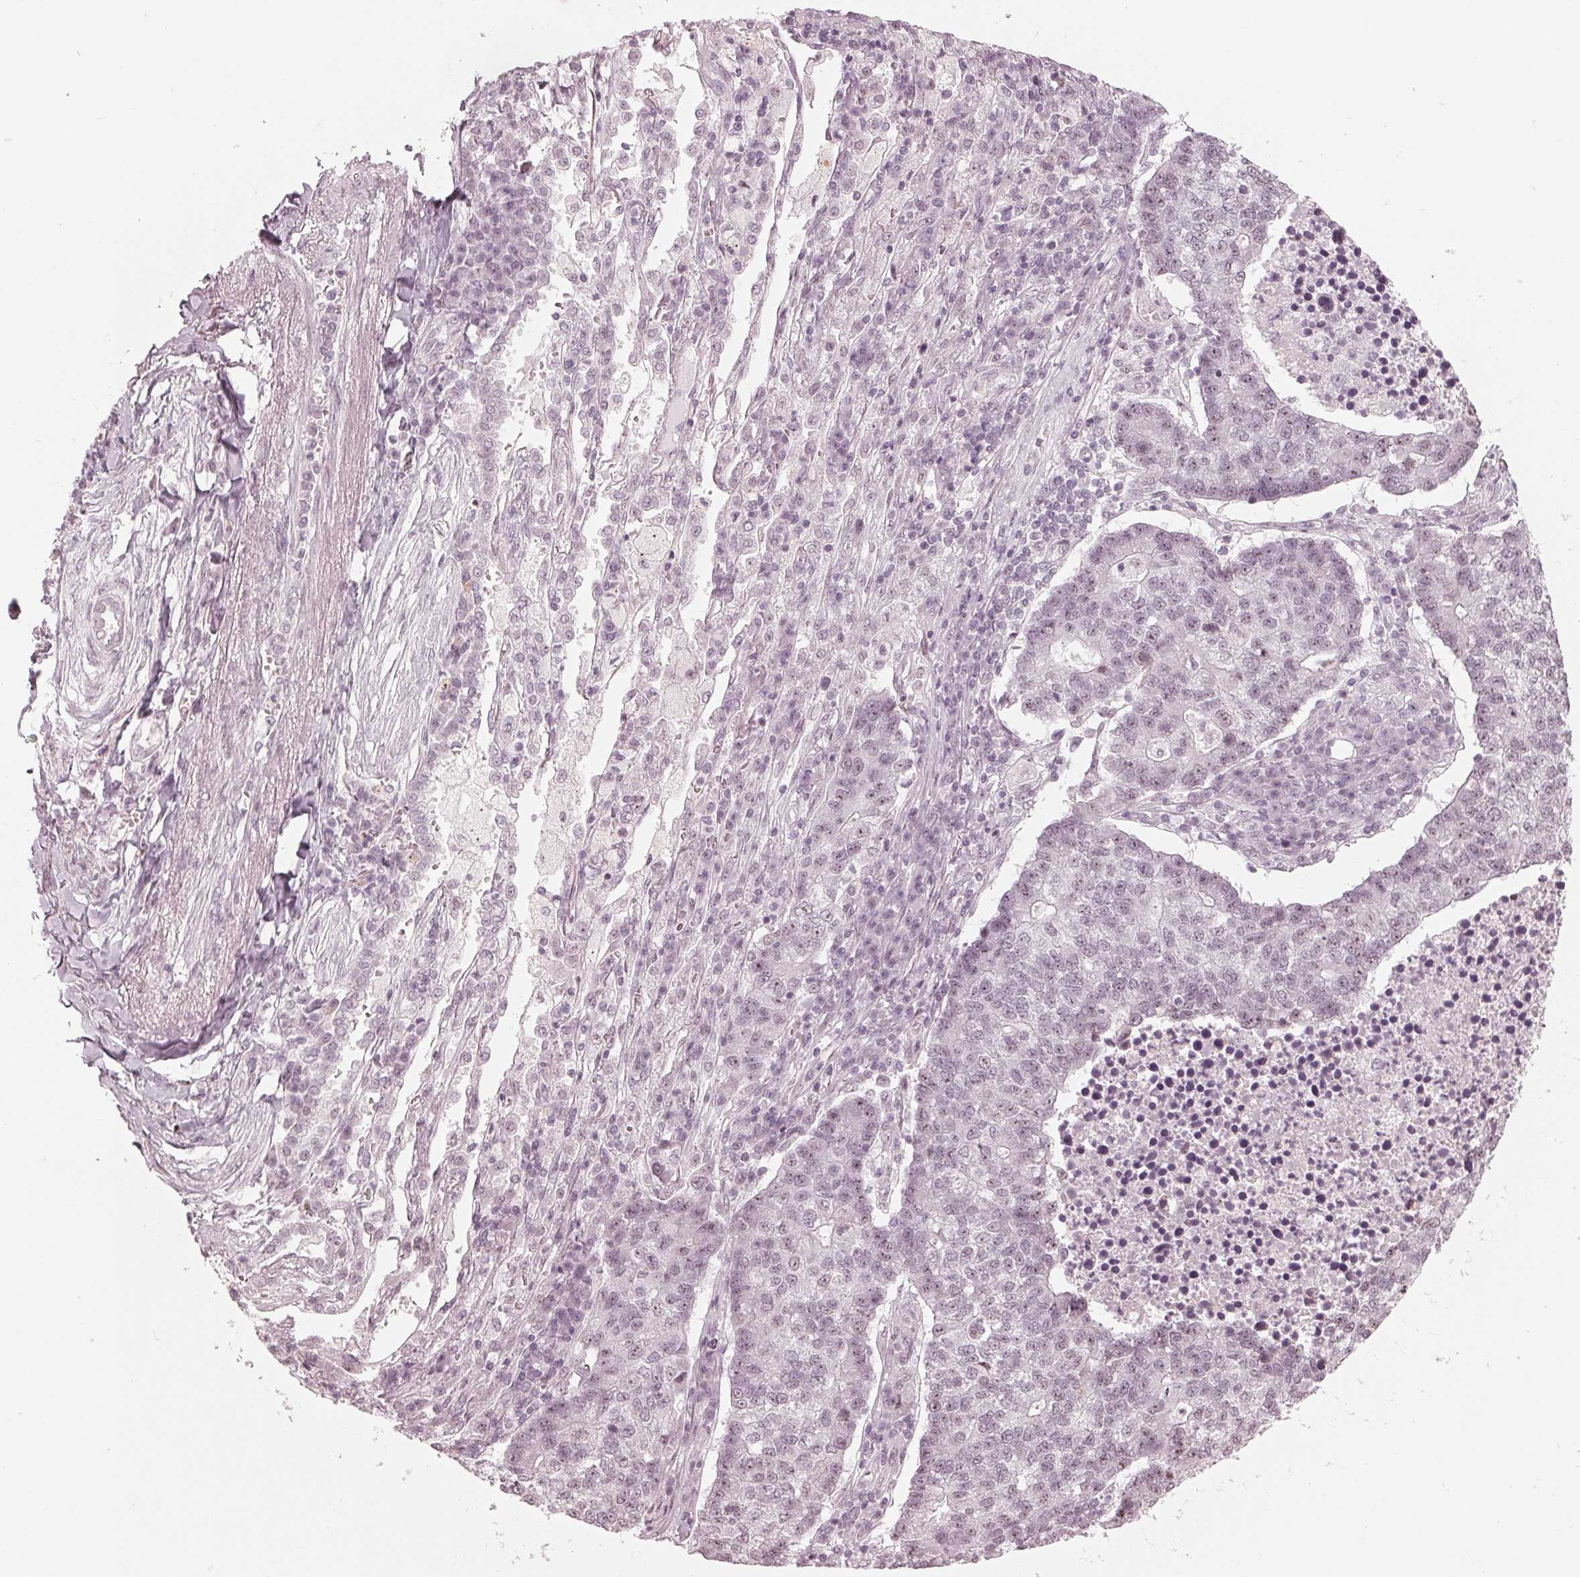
{"staining": {"intensity": "negative", "quantity": "none", "location": "none"}, "tissue": "lung cancer", "cell_type": "Tumor cells", "image_type": "cancer", "snomed": [{"axis": "morphology", "description": "Adenocarcinoma, NOS"}, {"axis": "topography", "description": "Lung"}], "caption": "High magnification brightfield microscopy of lung adenocarcinoma stained with DAB (brown) and counterstained with hematoxylin (blue): tumor cells show no significant expression. (Immunohistochemistry, brightfield microscopy, high magnification).", "gene": "ADPRHL1", "patient": {"sex": "male", "age": 57}}